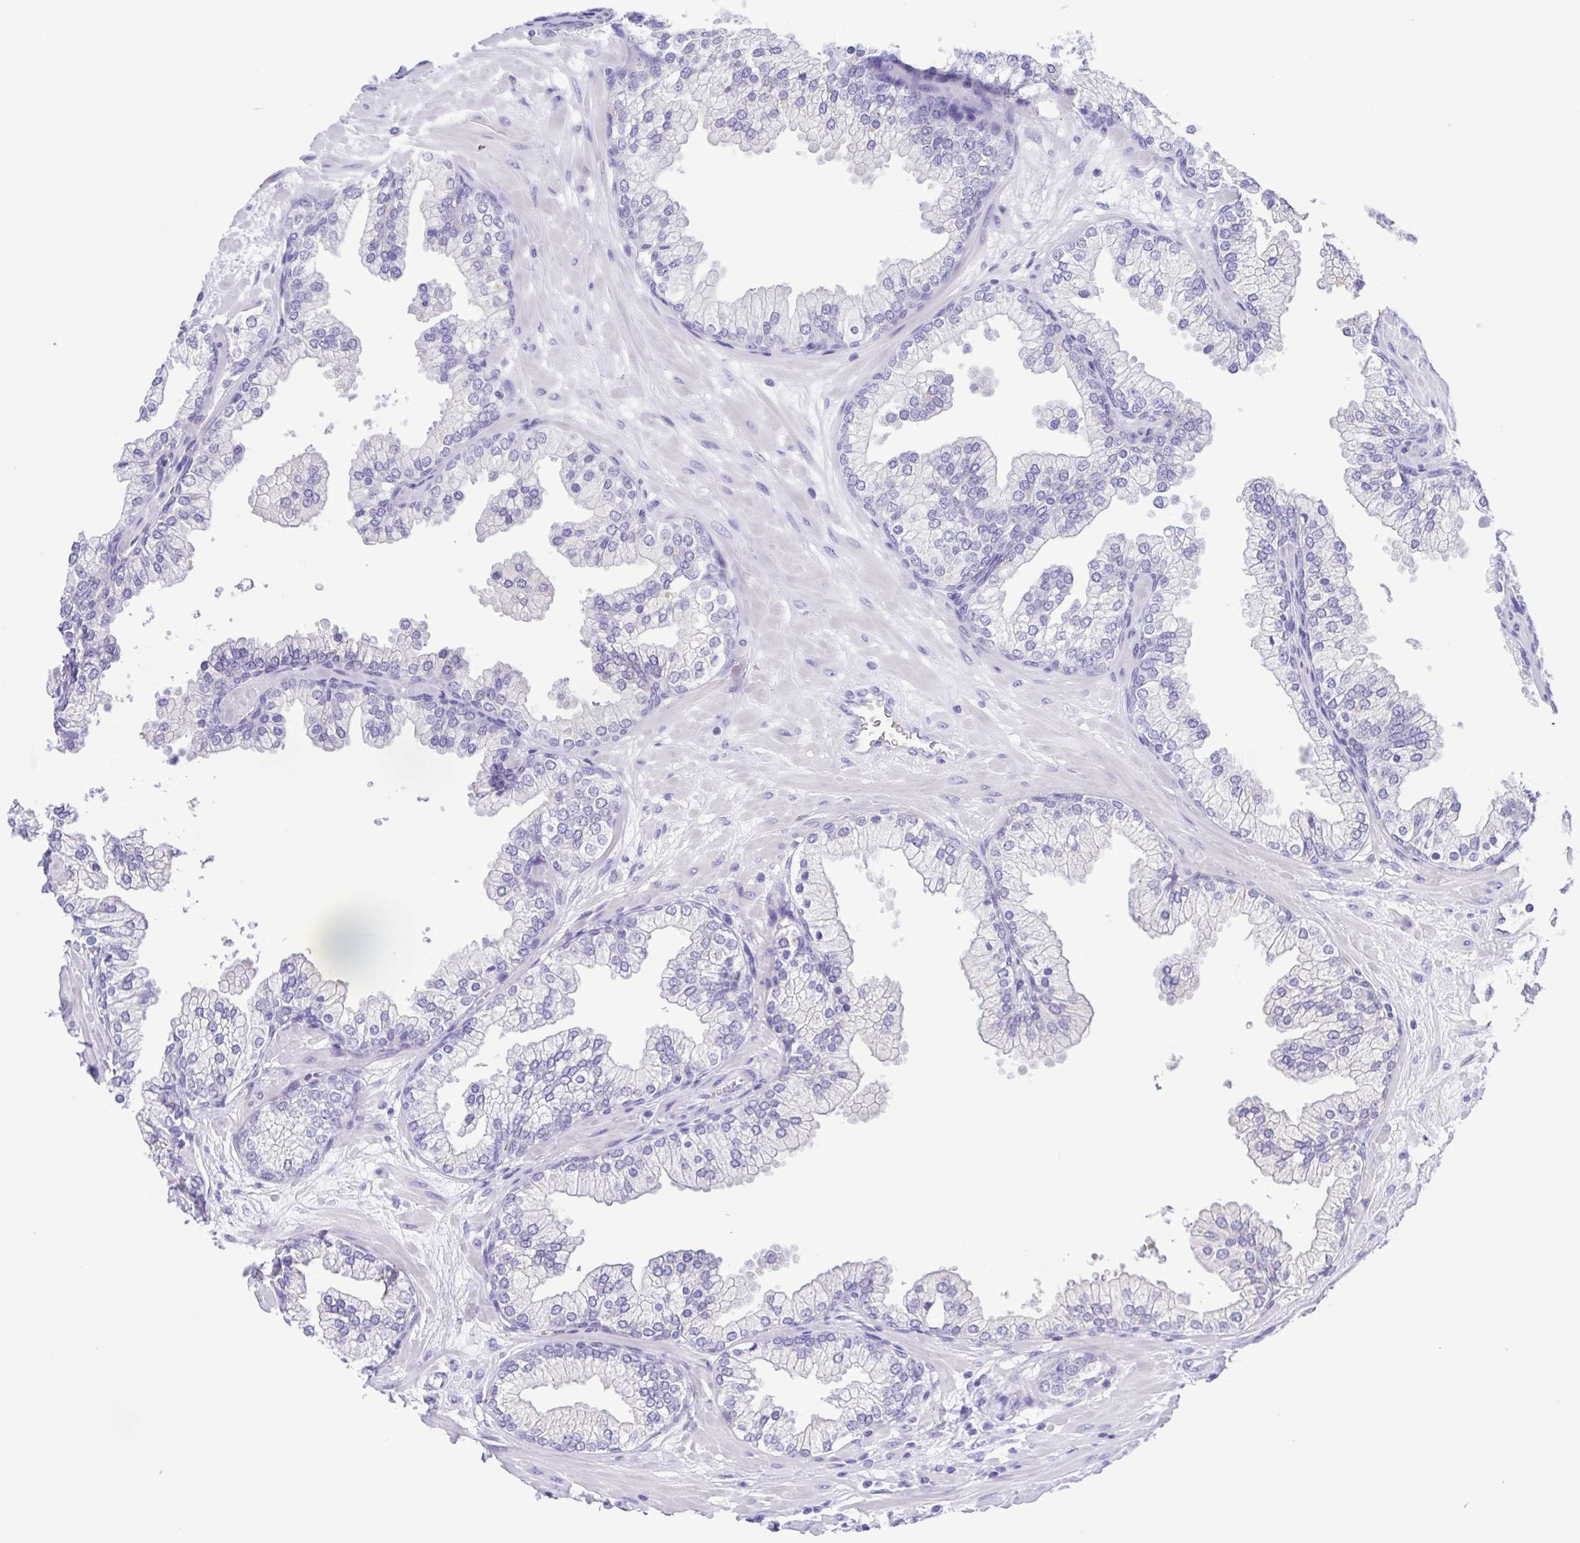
{"staining": {"intensity": "negative", "quantity": "none", "location": "none"}, "tissue": "prostate", "cell_type": "Glandular cells", "image_type": "normal", "snomed": [{"axis": "morphology", "description": "Normal tissue, NOS"}, {"axis": "topography", "description": "Prostate"}, {"axis": "topography", "description": "Peripheral nerve tissue"}], "caption": "Human prostate stained for a protein using immunohistochemistry displays no expression in glandular cells.", "gene": "OVGP1", "patient": {"sex": "male", "age": 61}}